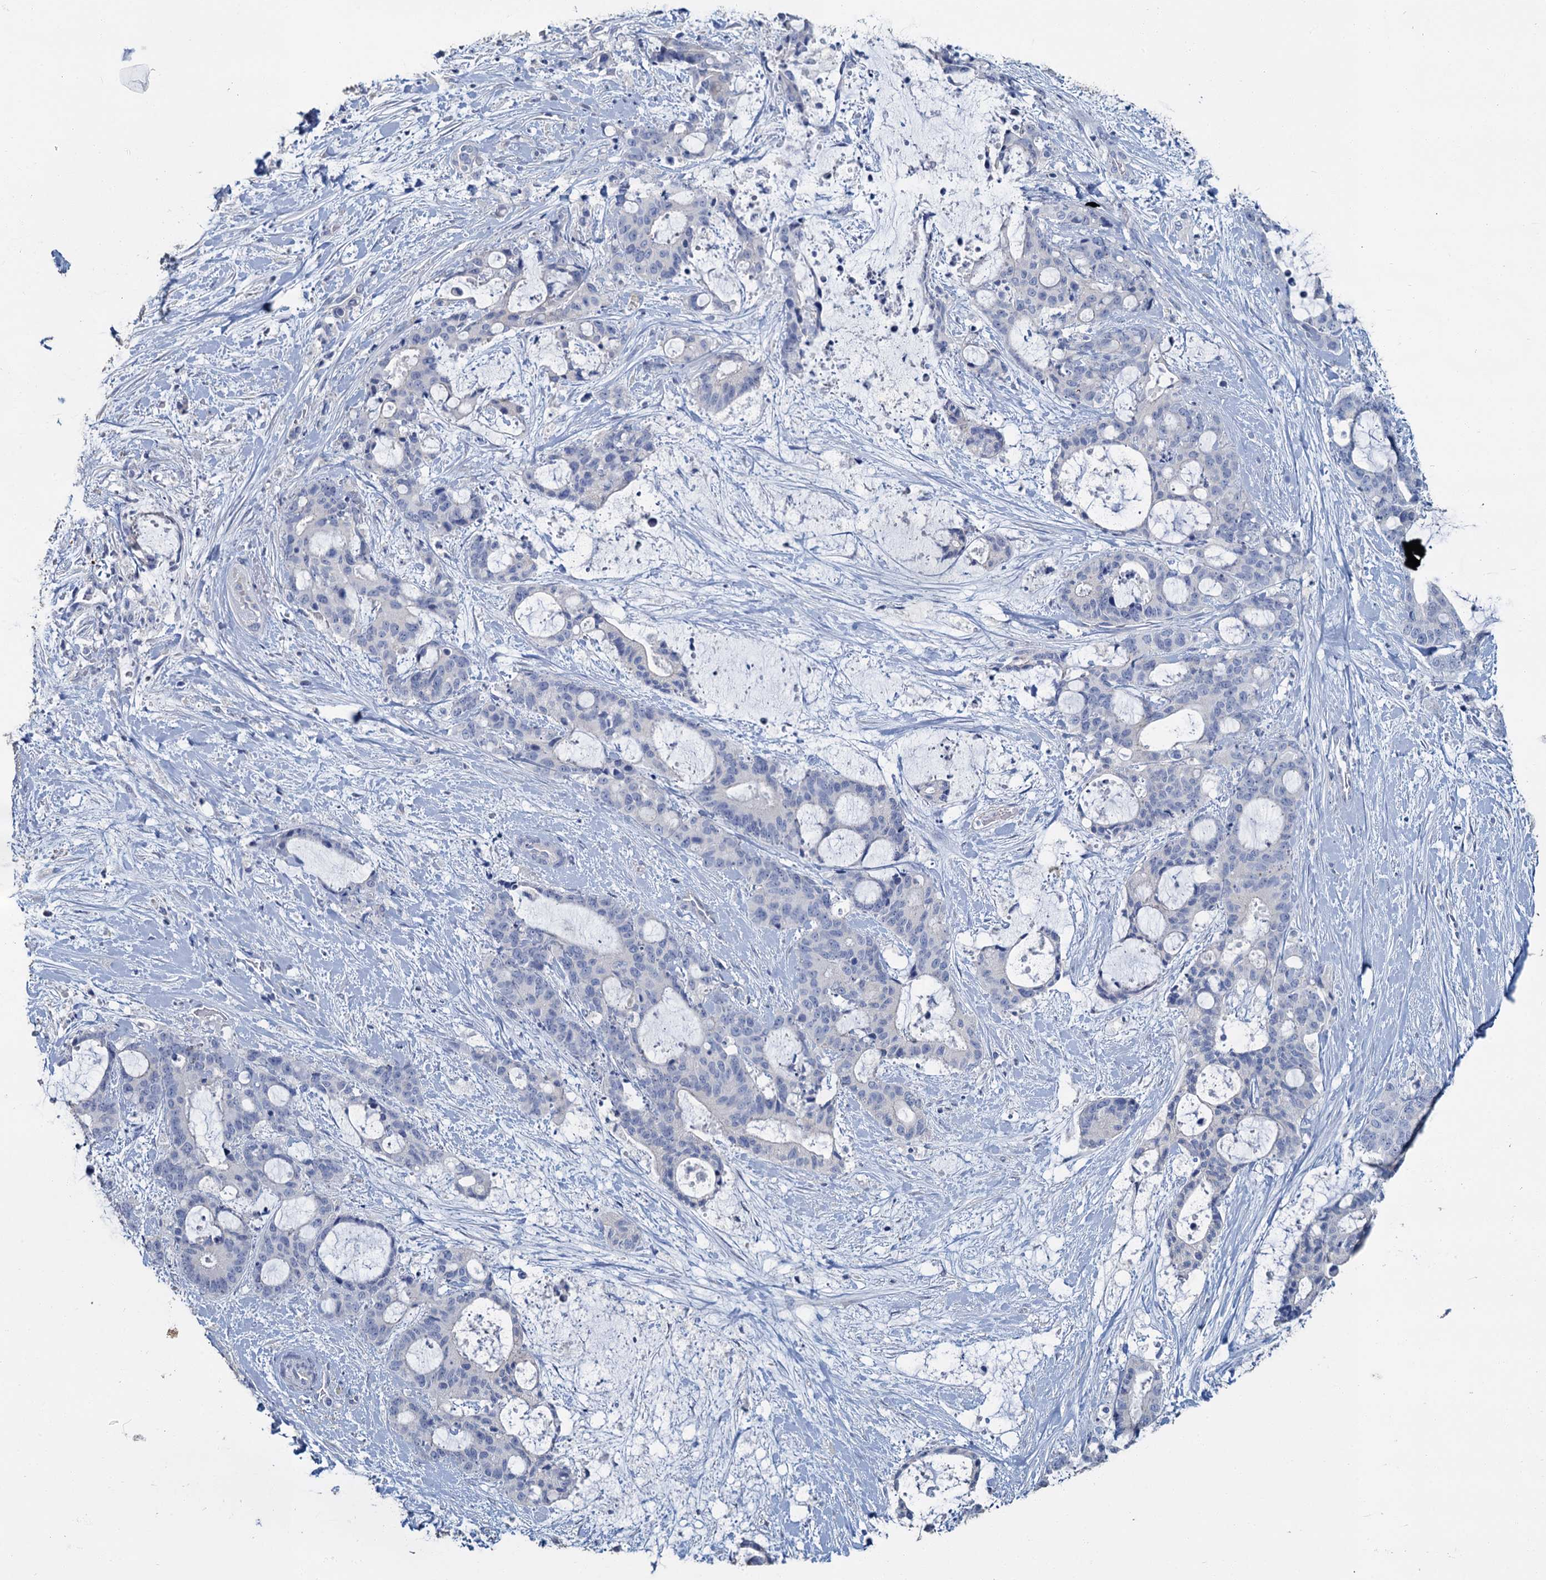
{"staining": {"intensity": "negative", "quantity": "none", "location": "none"}, "tissue": "liver cancer", "cell_type": "Tumor cells", "image_type": "cancer", "snomed": [{"axis": "morphology", "description": "Normal tissue, NOS"}, {"axis": "morphology", "description": "Cholangiocarcinoma"}, {"axis": "topography", "description": "Liver"}, {"axis": "topography", "description": "Peripheral nerve tissue"}], "caption": "Tumor cells are negative for brown protein staining in liver cholangiocarcinoma.", "gene": "SNCB", "patient": {"sex": "female", "age": 73}}